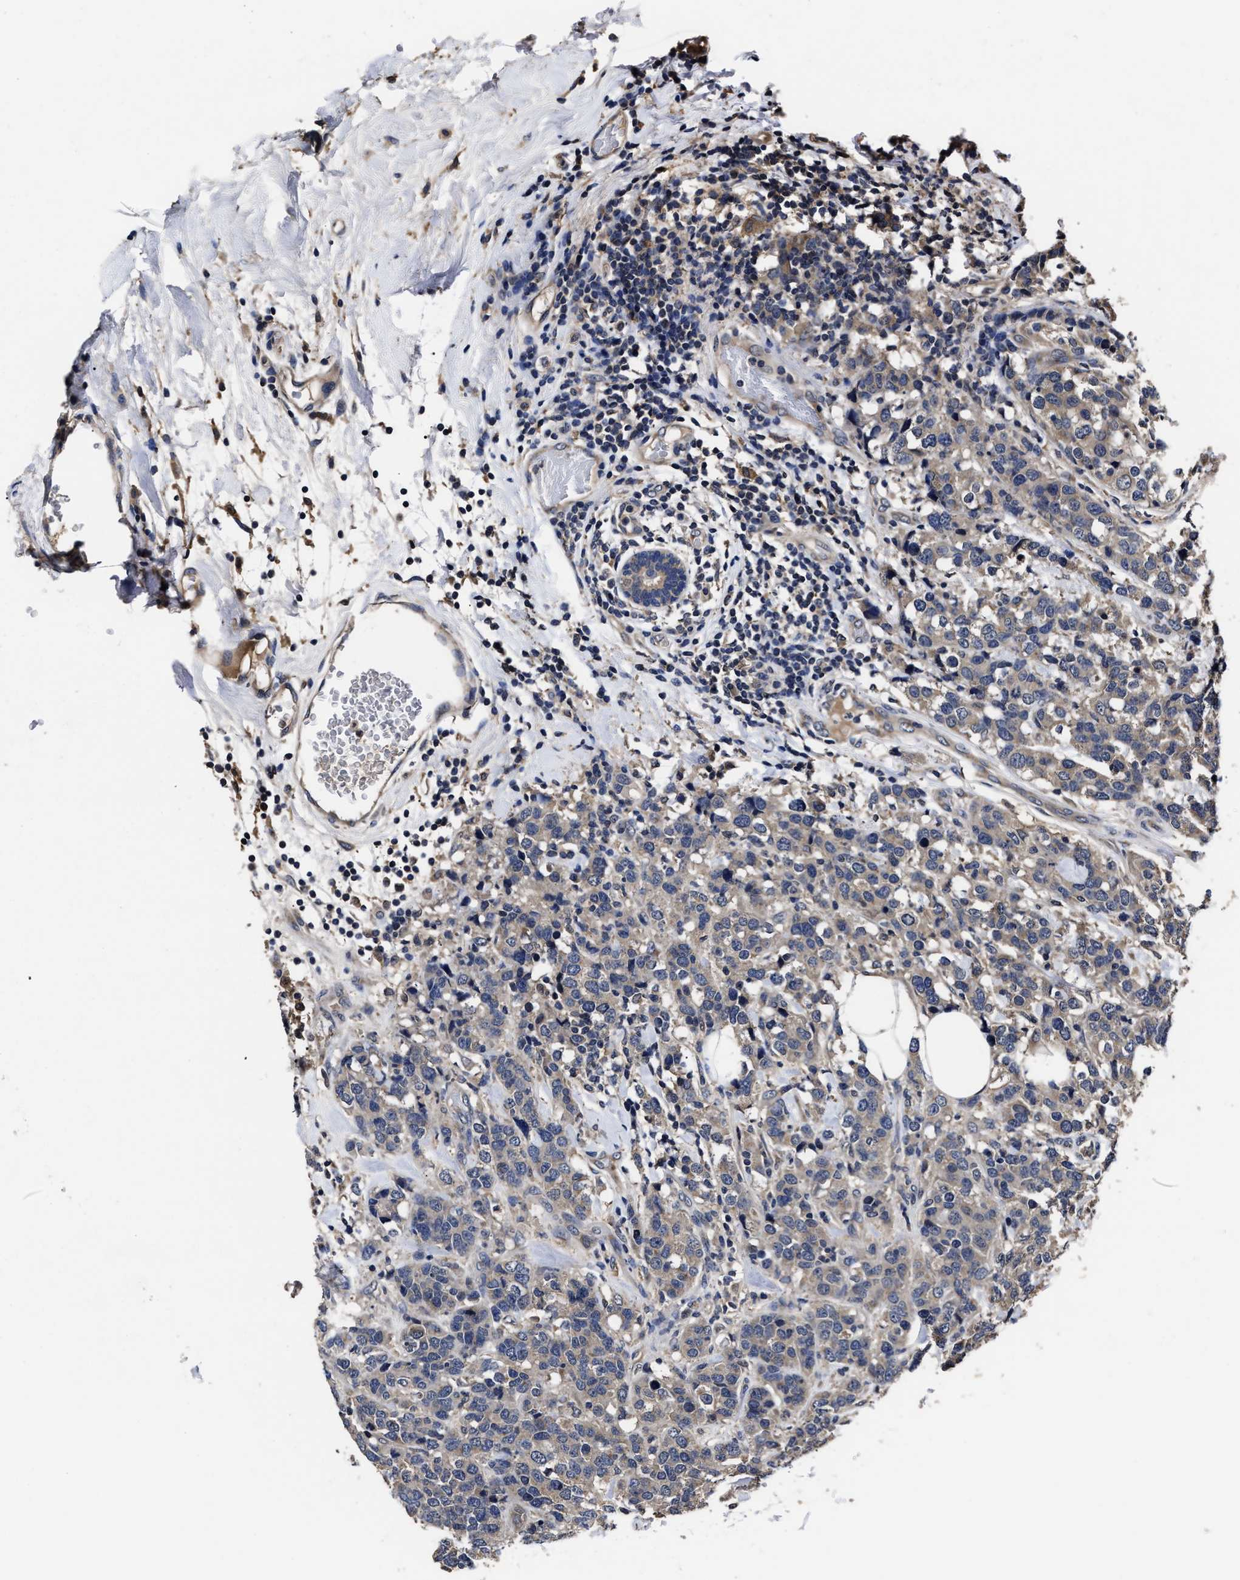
{"staining": {"intensity": "weak", "quantity": "25%-75%", "location": "cytoplasmic/membranous"}, "tissue": "breast cancer", "cell_type": "Tumor cells", "image_type": "cancer", "snomed": [{"axis": "morphology", "description": "Lobular carcinoma"}, {"axis": "topography", "description": "Breast"}], "caption": "Approximately 25%-75% of tumor cells in breast cancer reveal weak cytoplasmic/membranous protein positivity as visualized by brown immunohistochemical staining.", "gene": "SOCS5", "patient": {"sex": "female", "age": 59}}